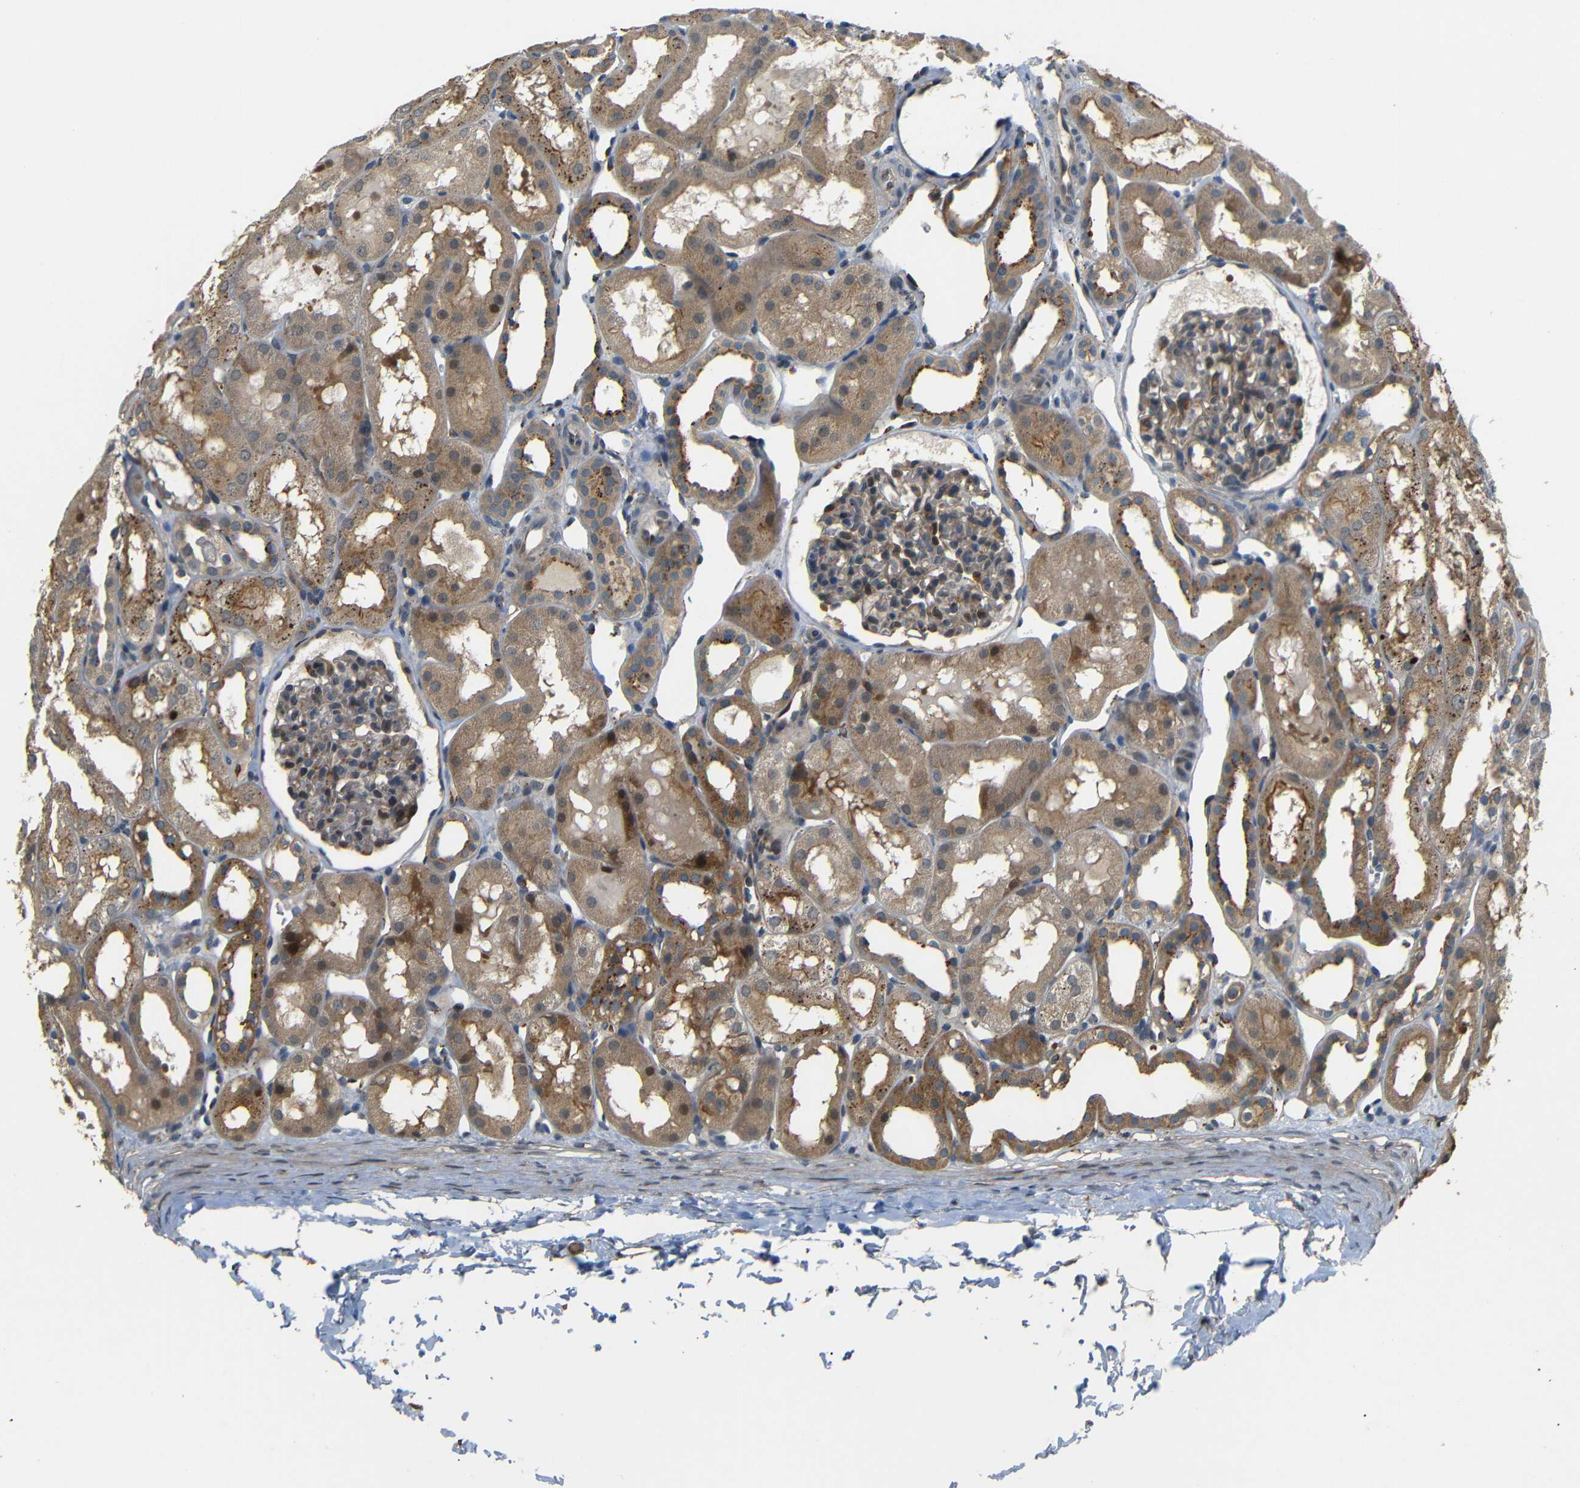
{"staining": {"intensity": "weak", "quantity": "<25%", "location": "cytoplasmic/membranous"}, "tissue": "kidney", "cell_type": "Cells in glomeruli", "image_type": "normal", "snomed": [{"axis": "morphology", "description": "Normal tissue, NOS"}, {"axis": "topography", "description": "Kidney"}, {"axis": "topography", "description": "Urinary bladder"}], "caption": "The histopathology image demonstrates no staining of cells in glomeruli in normal kidney. Nuclei are stained in blue.", "gene": "ATP7A", "patient": {"sex": "male", "age": 16}}